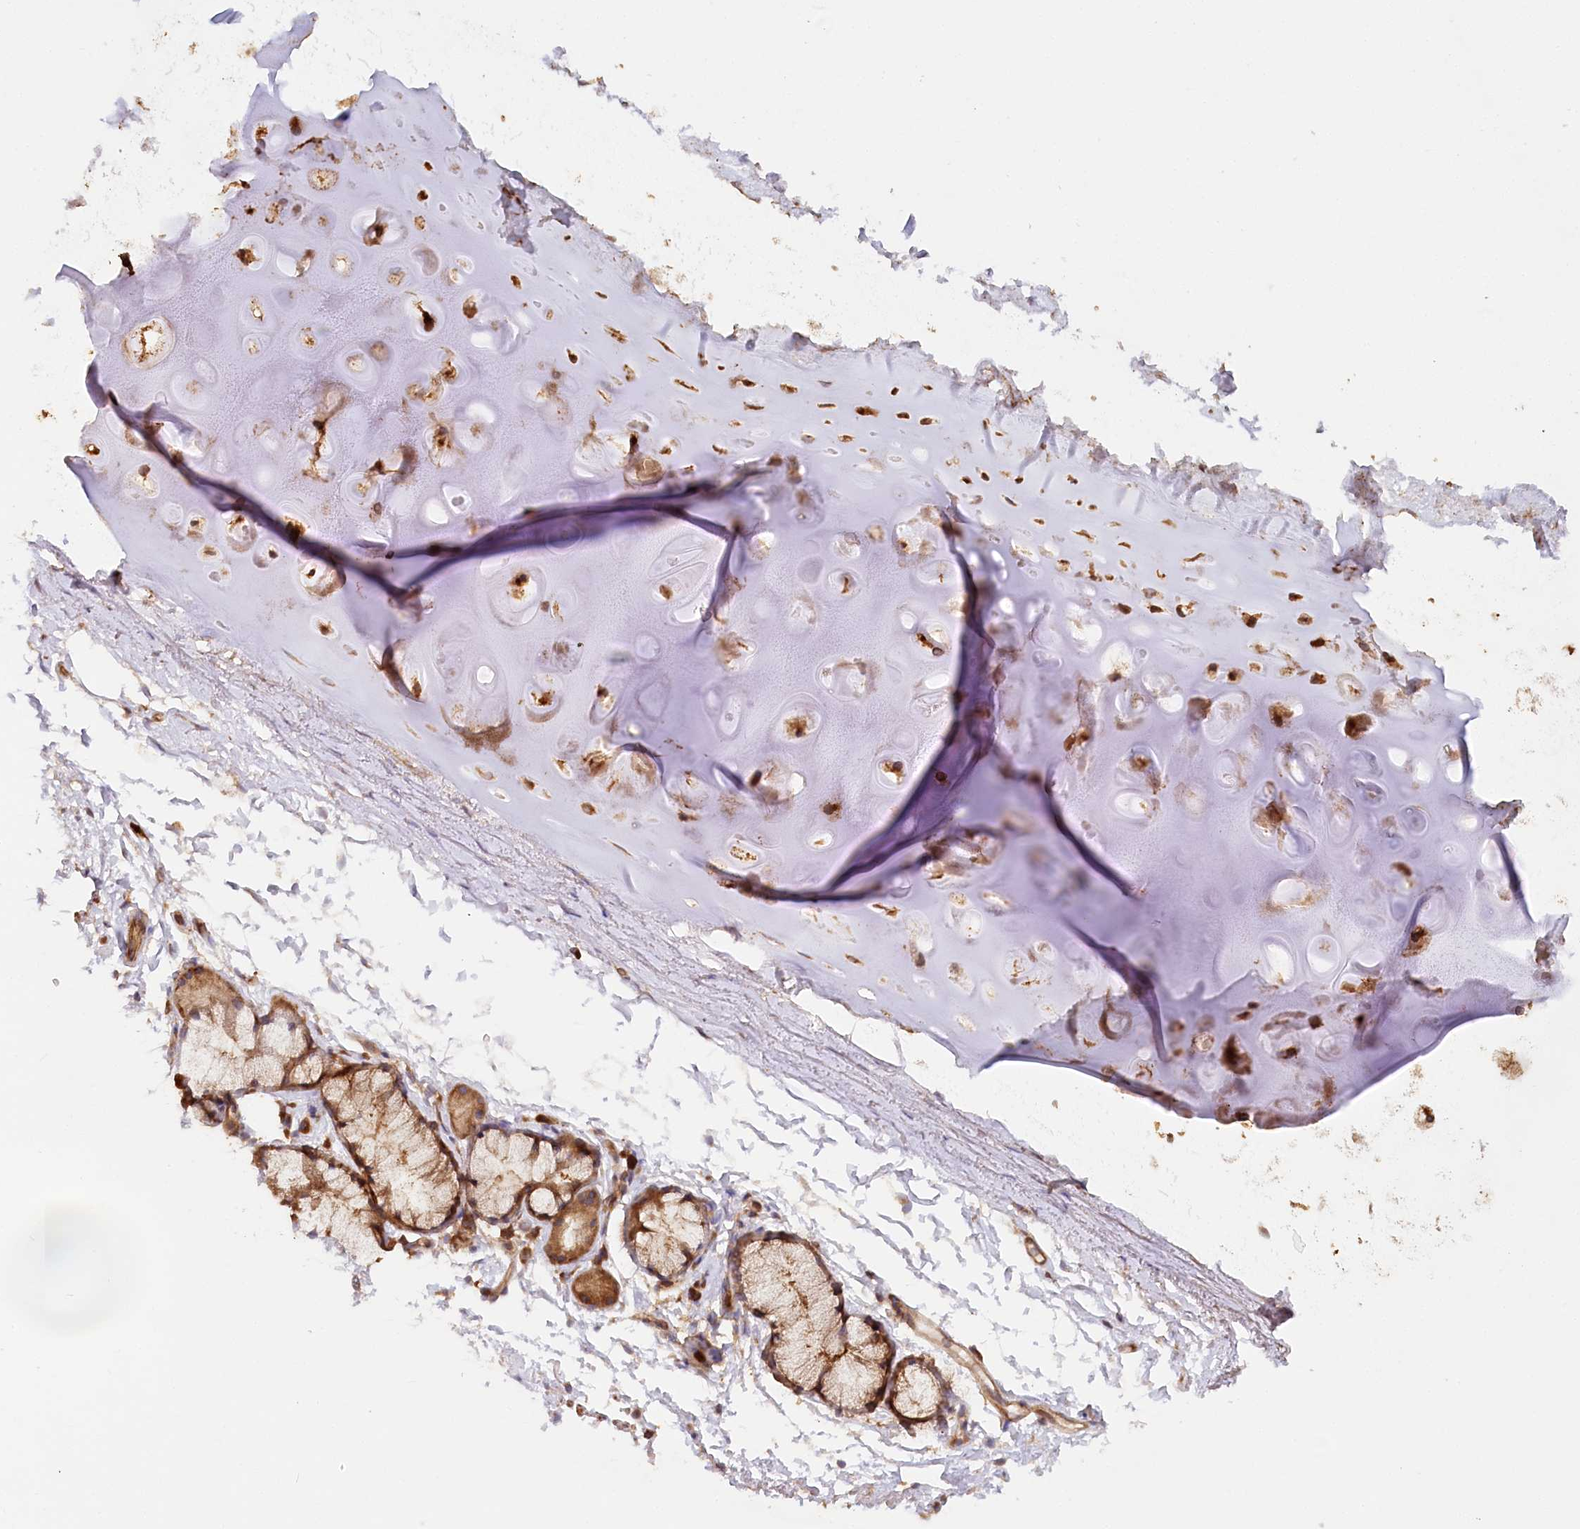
{"staining": {"intensity": "moderate", "quantity": ">75%", "location": "cytoplasmic/membranous"}, "tissue": "adipose tissue", "cell_type": "Adipocytes", "image_type": "normal", "snomed": [{"axis": "morphology", "description": "Normal tissue, NOS"}, {"axis": "topography", "description": "Cartilage tissue"}, {"axis": "topography", "description": "Bronchus"}], "caption": "Human adipose tissue stained with a brown dye shows moderate cytoplasmic/membranous positive staining in approximately >75% of adipocytes.", "gene": "PAIP2", "patient": {"sex": "female", "age": 73}}